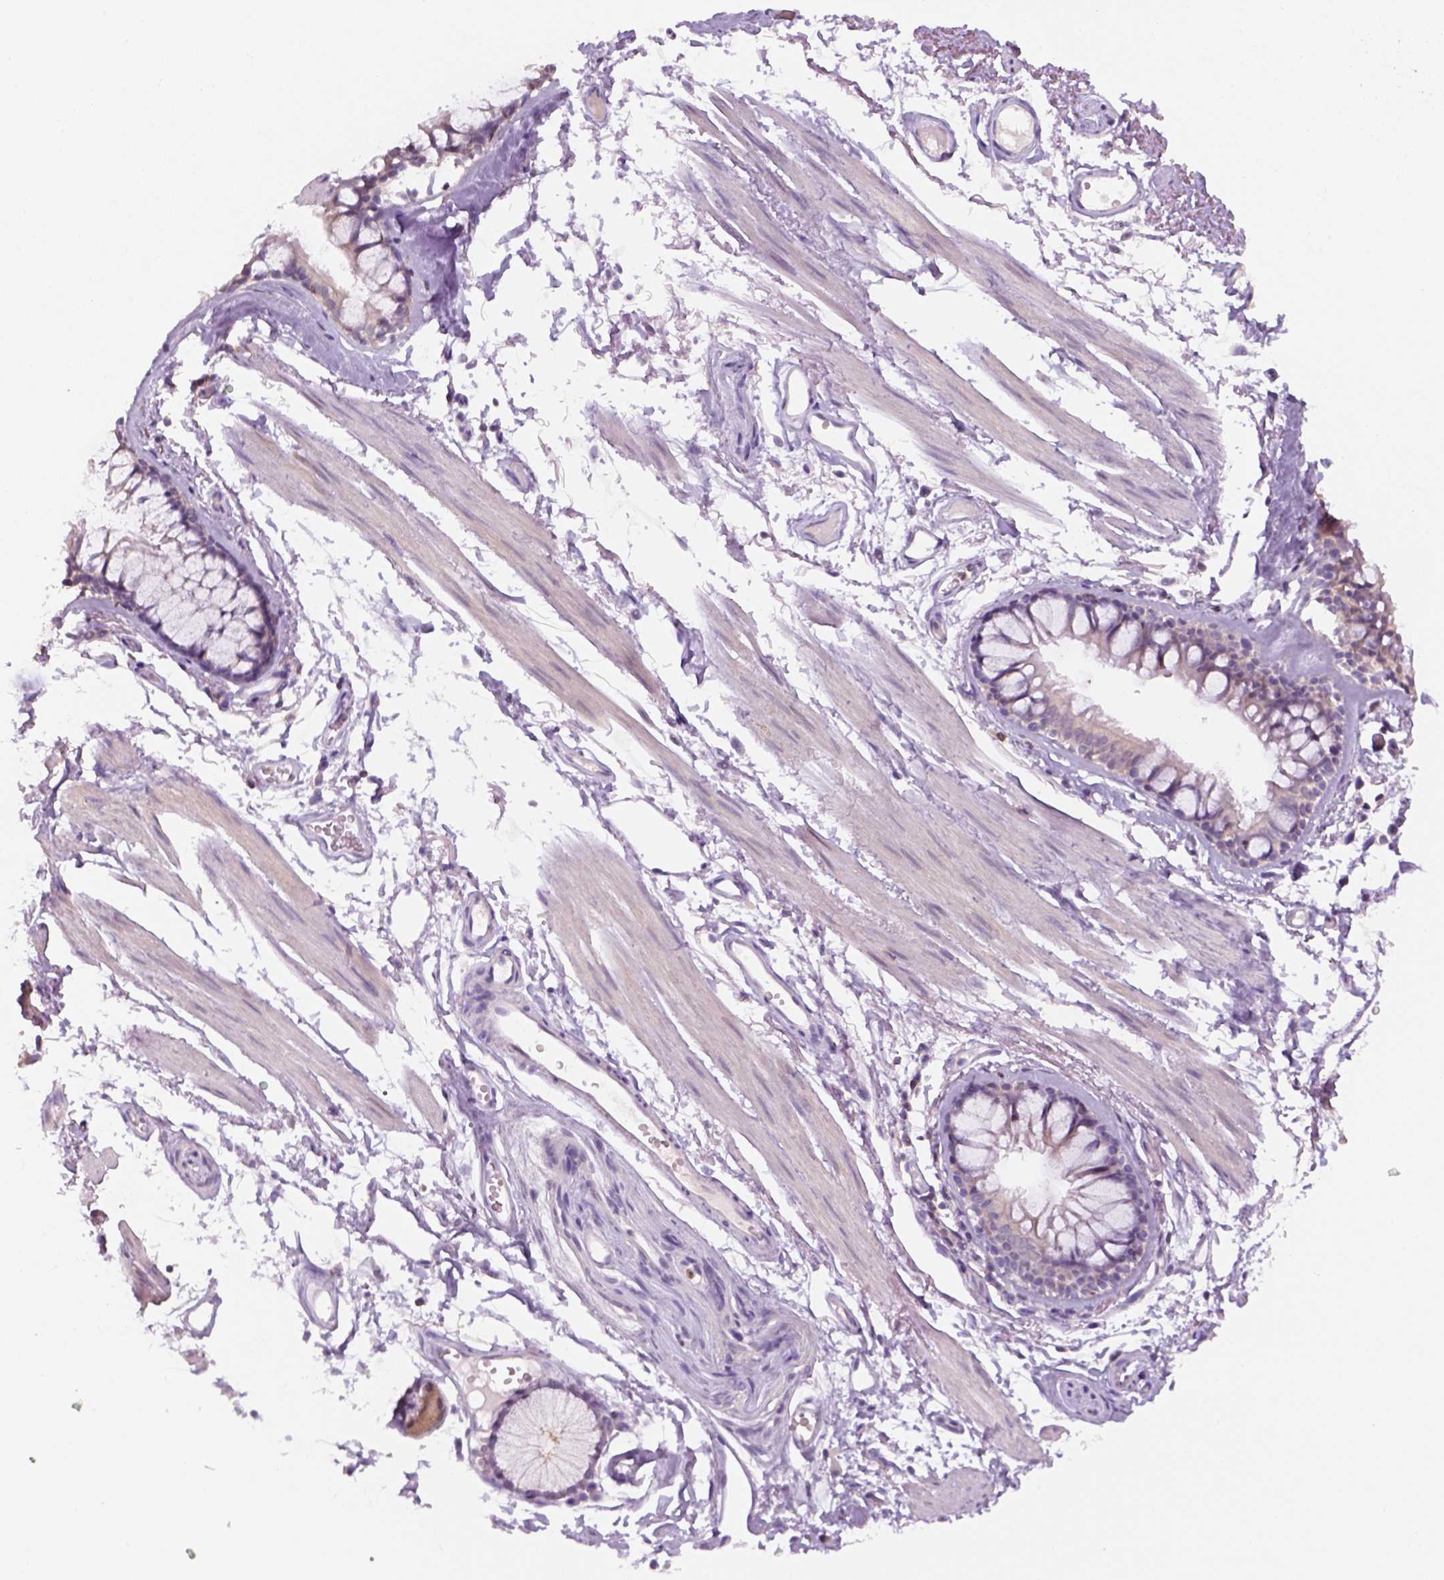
{"staining": {"intensity": "negative", "quantity": "none", "location": "none"}, "tissue": "soft tissue", "cell_type": "Chondrocytes", "image_type": "normal", "snomed": [{"axis": "morphology", "description": "Normal tissue, NOS"}, {"axis": "topography", "description": "Cartilage tissue"}, {"axis": "topography", "description": "Bronchus"}], "caption": "DAB (3,3'-diaminobenzidine) immunohistochemical staining of normal human soft tissue reveals no significant positivity in chondrocytes.", "gene": "GOT1", "patient": {"sex": "female", "age": 79}}